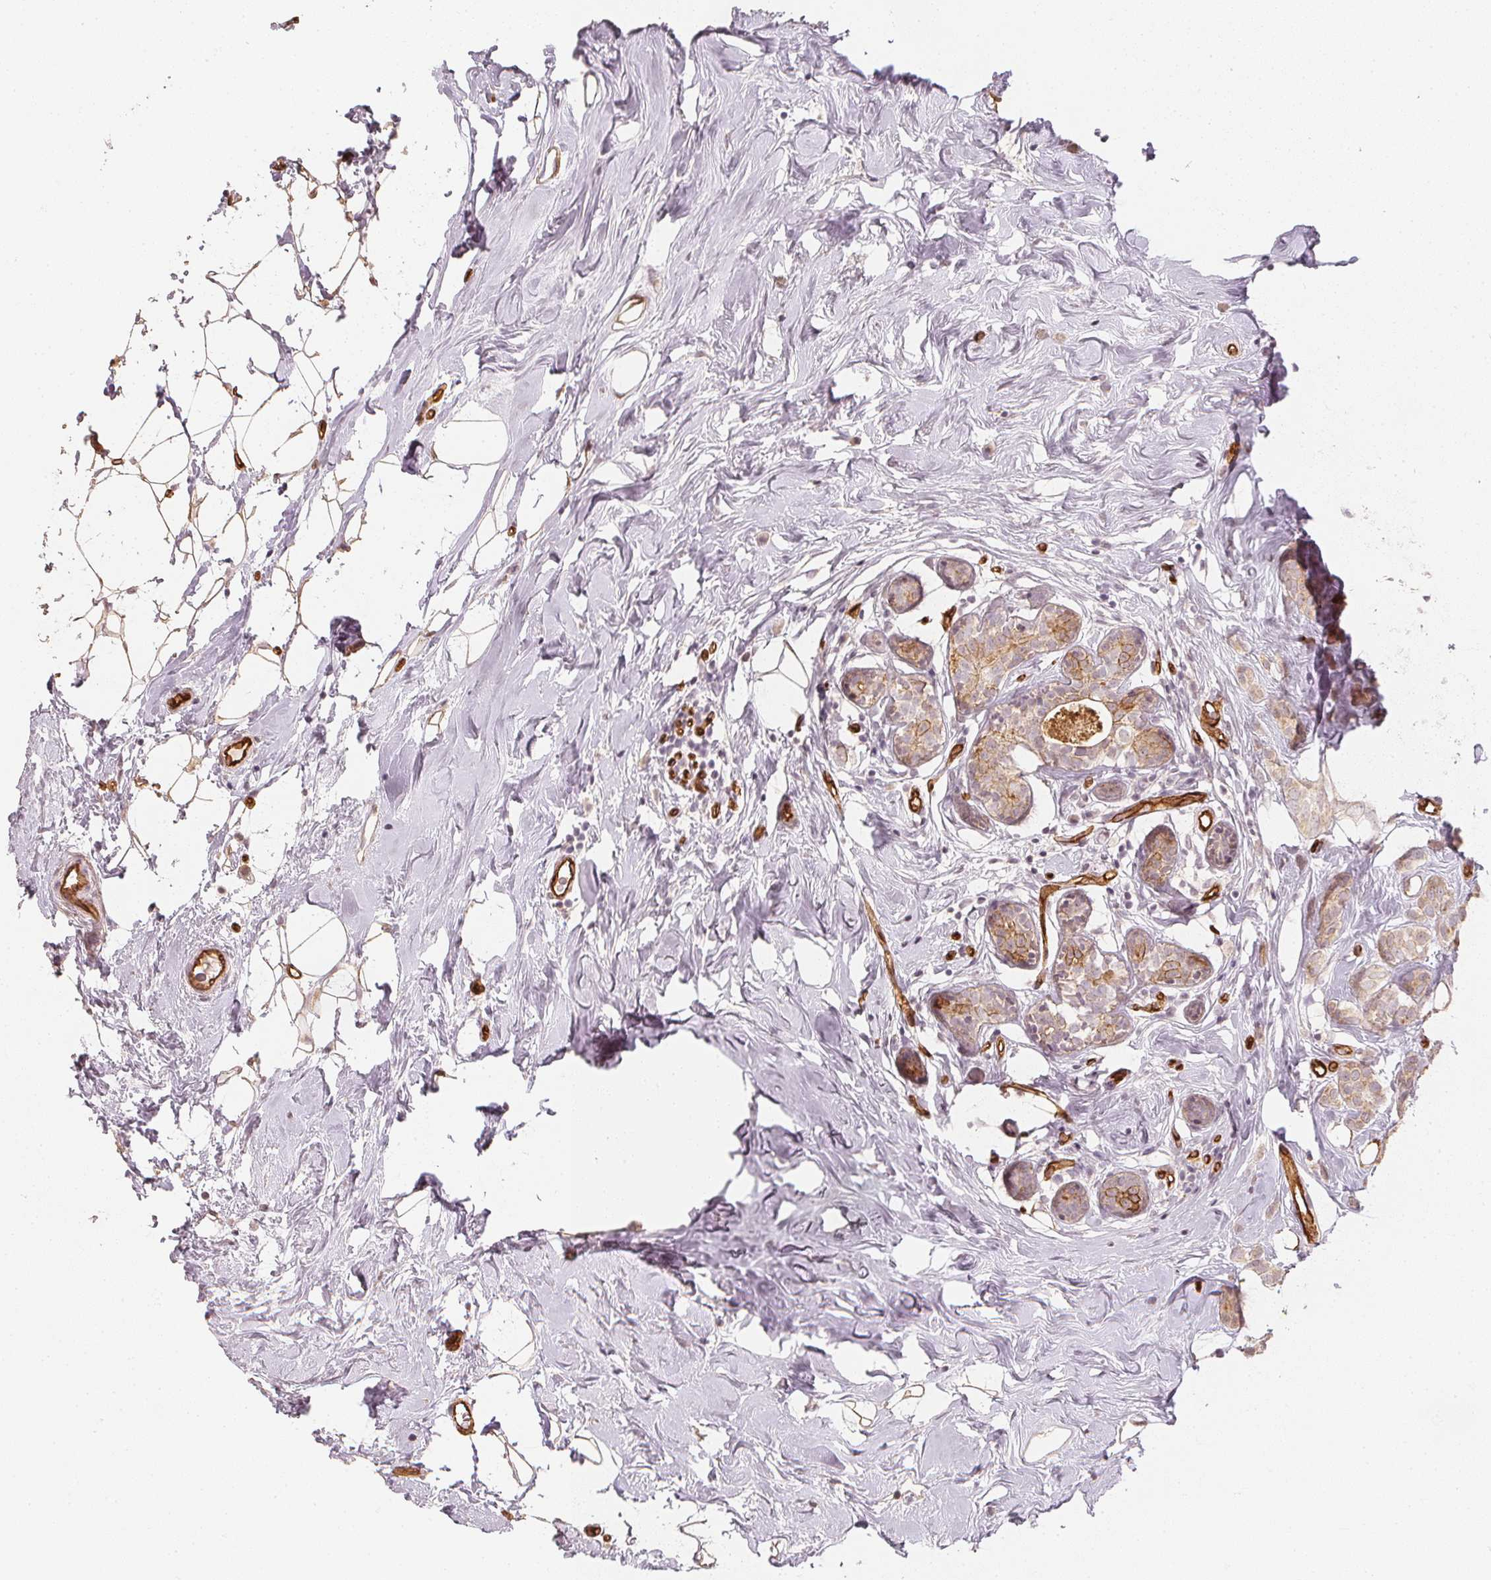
{"staining": {"intensity": "weak", "quantity": ">75%", "location": "cytoplasmic/membranous"}, "tissue": "breast cancer", "cell_type": "Tumor cells", "image_type": "cancer", "snomed": [{"axis": "morphology", "description": "Lobular carcinoma"}, {"axis": "topography", "description": "Breast"}], "caption": "A low amount of weak cytoplasmic/membranous staining is appreciated in about >75% of tumor cells in breast cancer (lobular carcinoma) tissue.", "gene": "CIB1", "patient": {"sex": "female", "age": 49}}